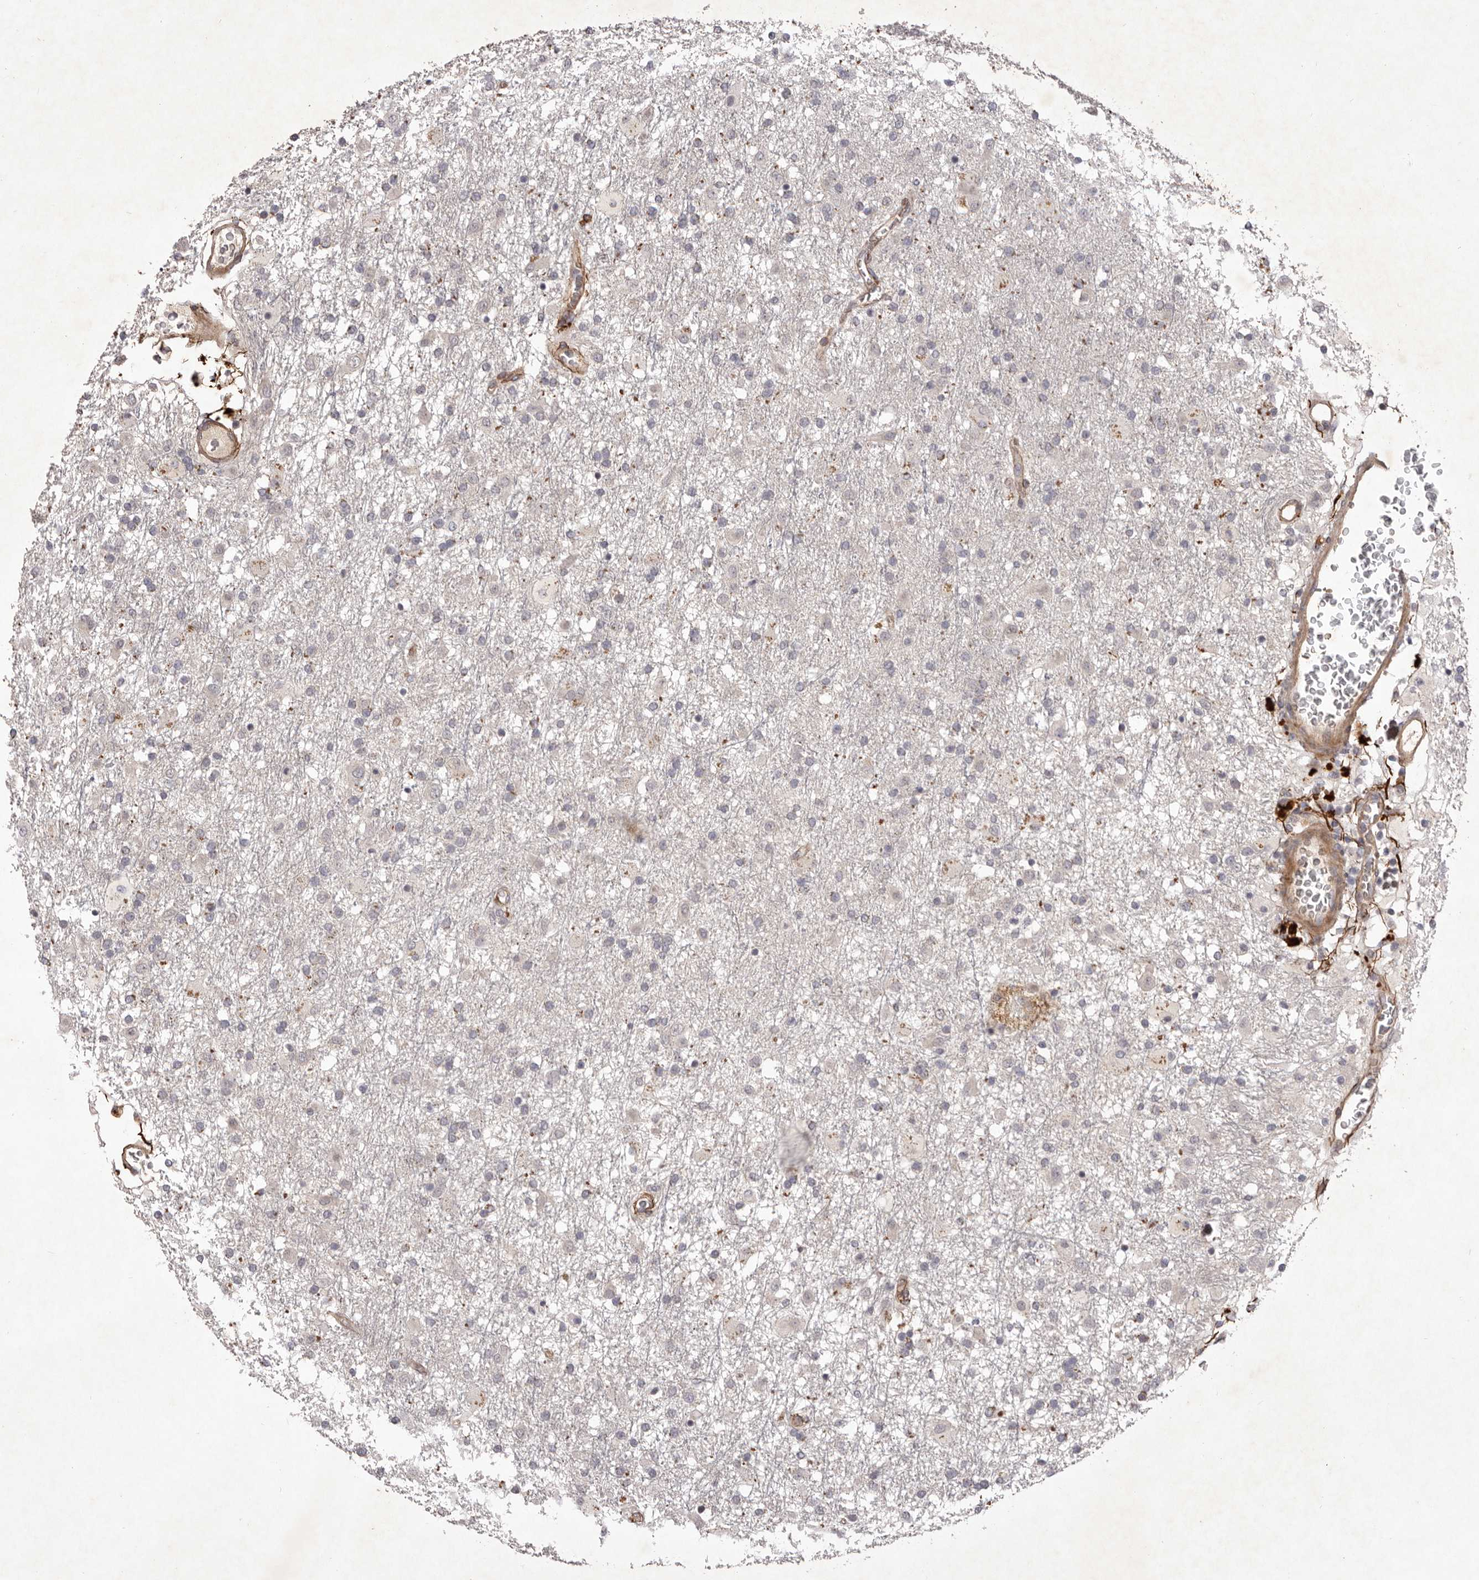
{"staining": {"intensity": "negative", "quantity": "none", "location": "none"}, "tissue": "glioma", "cell_type": "Tumor cells", "image_type": "cancer", "snomed": [{"axis": "morphology", "description": "Glioma, malignant, Low grade"}, {"axis": "topography", "description": "Brain"}], "caption": "A high-resolution image shows immunohistochemistry (IHC) staining of glioma, which exhibits no significant positivity in tumor cells. (DAB IHC visualized using brightfield microscopy, high magnification).", "gene": "HBS1L", "patient": {"sex": "male", "age": 65}}